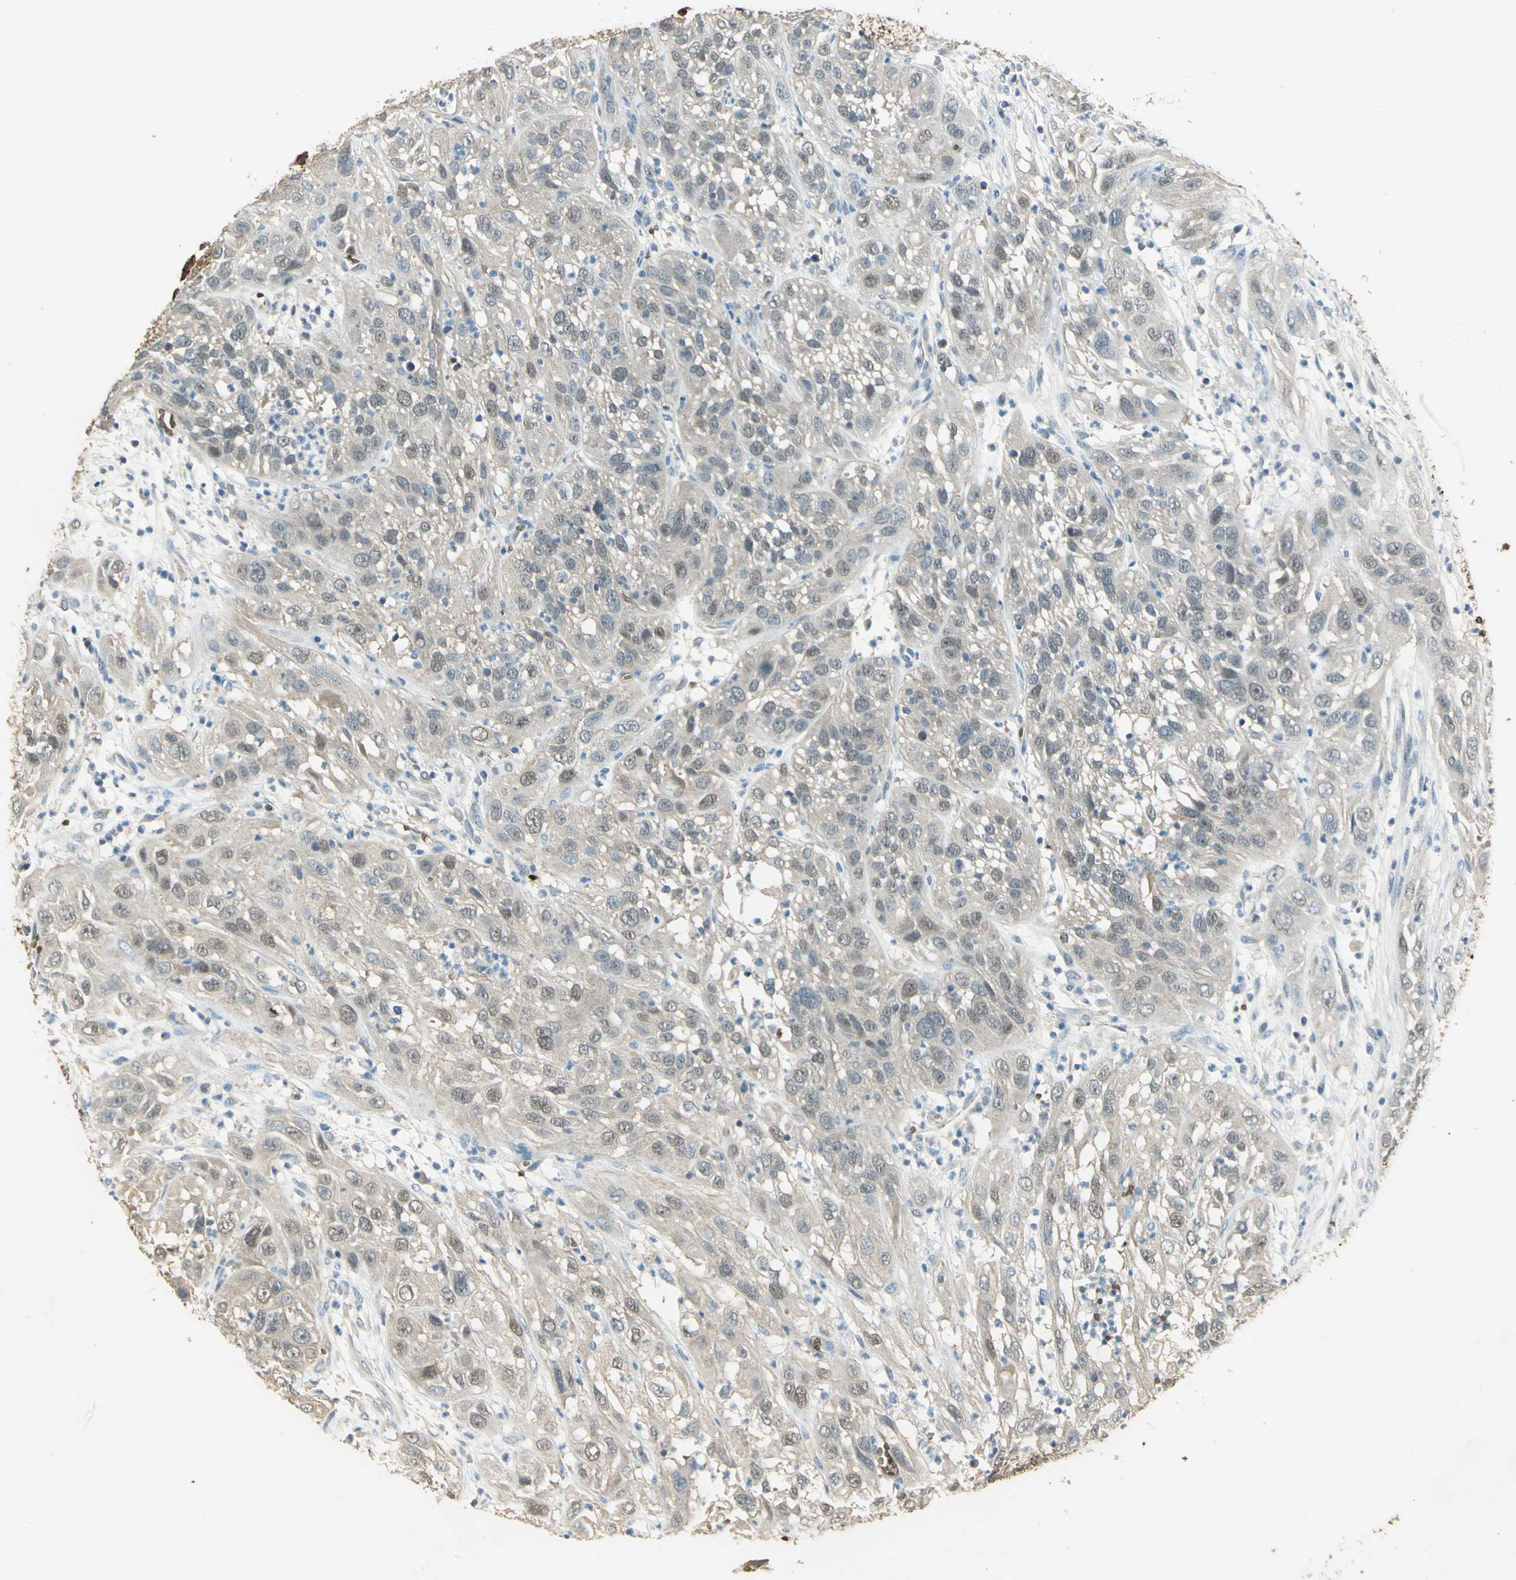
{"staining": {"intensity": "weak", "quantity": "25%-75%", "location": "cytoplasmic/membranous,nuclear"}, "tissue": "cervical cancer", "cell_type": "Tumor cells", "image_type": "cancer", "snomed": [{"axis": "morphology", "description": "Squamous cell carcinoma, NOS"}, {"axis": "topography", "description": "Cervix"}], "caption": "Cervical squamous cell carcinoma stained with a brown dye reveals weak cytoplasmic/membranous and nuclear positive positivity in about 25%-75% of tumor cells.", "gene": "DDAH1", "patient": {"sex": "female", "age": 32}}